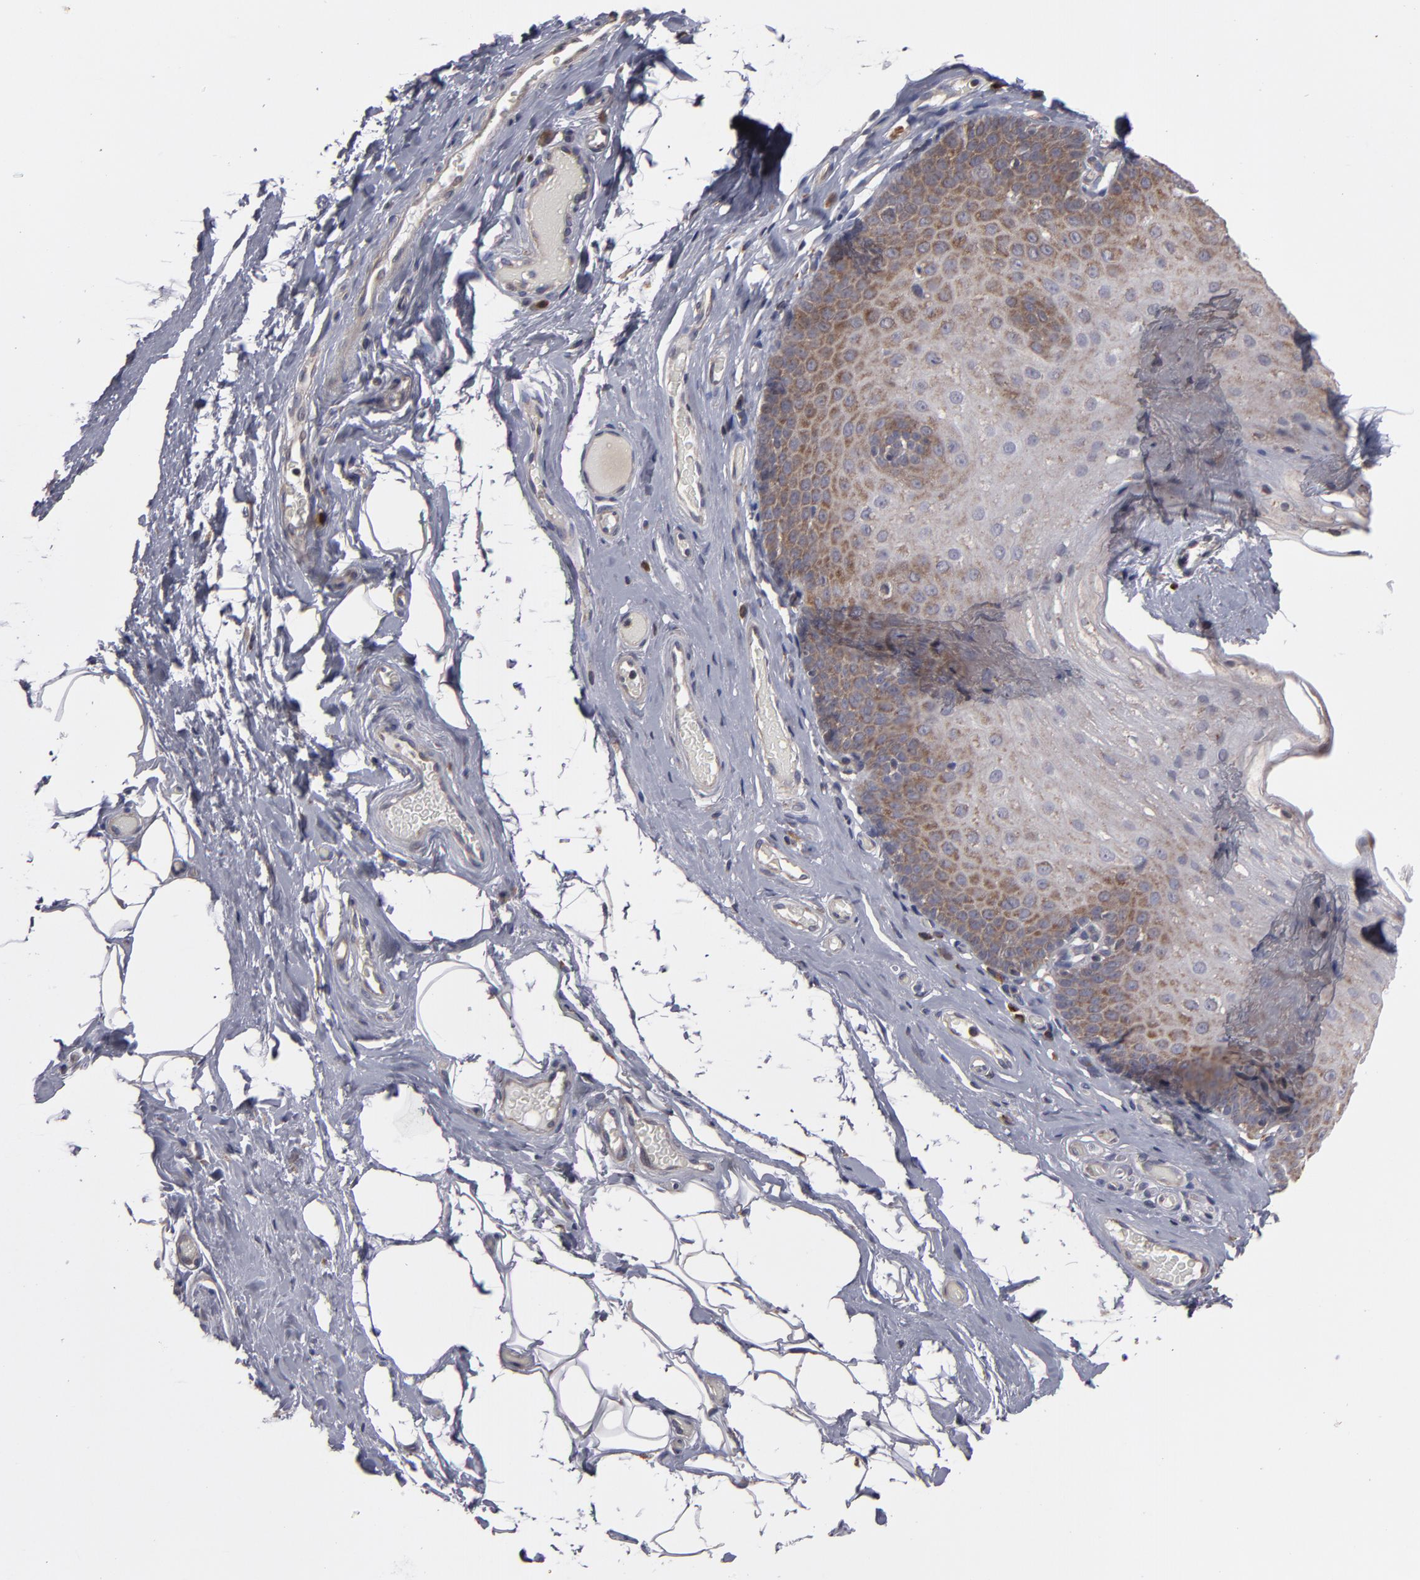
{"staining": {"intensity": "weak", "quantity": "25%-75%", "location": "cytoplasmic/membranous"}, "tissue": "nasopharynx", "cell_type": "Respiratory epithelial cells", "image_type": "normal", "snomed": [{"axis": "morphology", "description": "Normal tissue, NOS"}, {"axis": "topography", "description": "Nasopharynx"}], "caption": "IHC of benign nasopharynx reveals low levels of weak cytoplasmic/membranous positivity in approximately 25%-75% of respiratory epithelial cells. (Stains: DAB (3,3'-diaminobenzidine) in brown, nuclei in blue, Microscopy: brightfield microscopy at high magnification).", "gene": "SND1", "patient": {"sex": "male", "age": 56}}